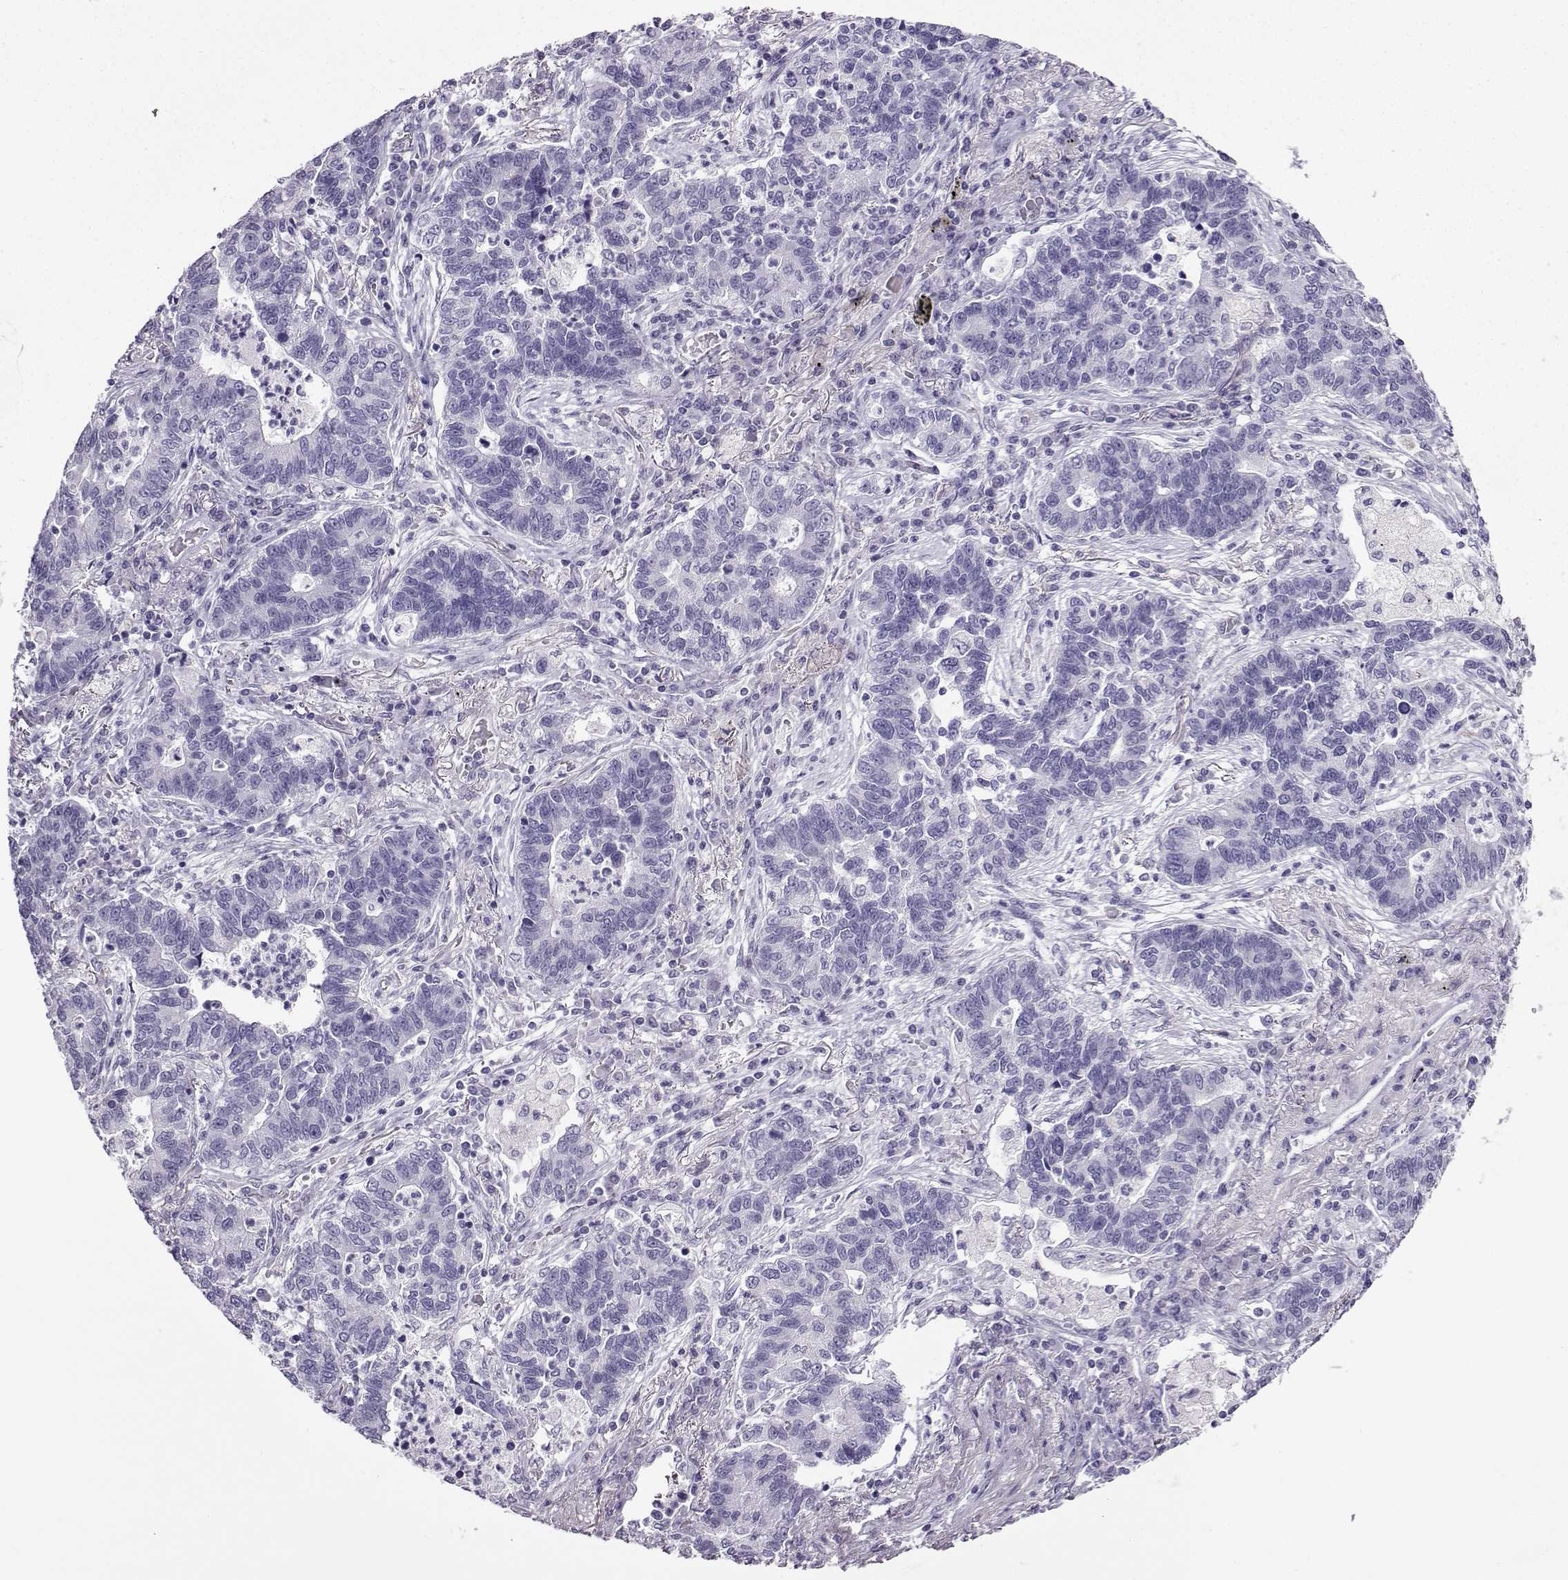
{"staining": {"intensity": "negative", "quantity": "none", "location": "none"}, "tissue": "lung cancer", "cell_type": "Tumor cells", "image_type": "cancer", "snomed": [{"axis": "morphology", "description": "Adenocarcinoma, NOS"}, {"axis": "topography", "description": "Lung"}], "caption": "Immunohistochemical staining of human lung cancer (adenocarcinoma) exhibits no significant staining in tumor cells.", "gene": "KIF17", "patient": {"sex": "female", "age": 57}}